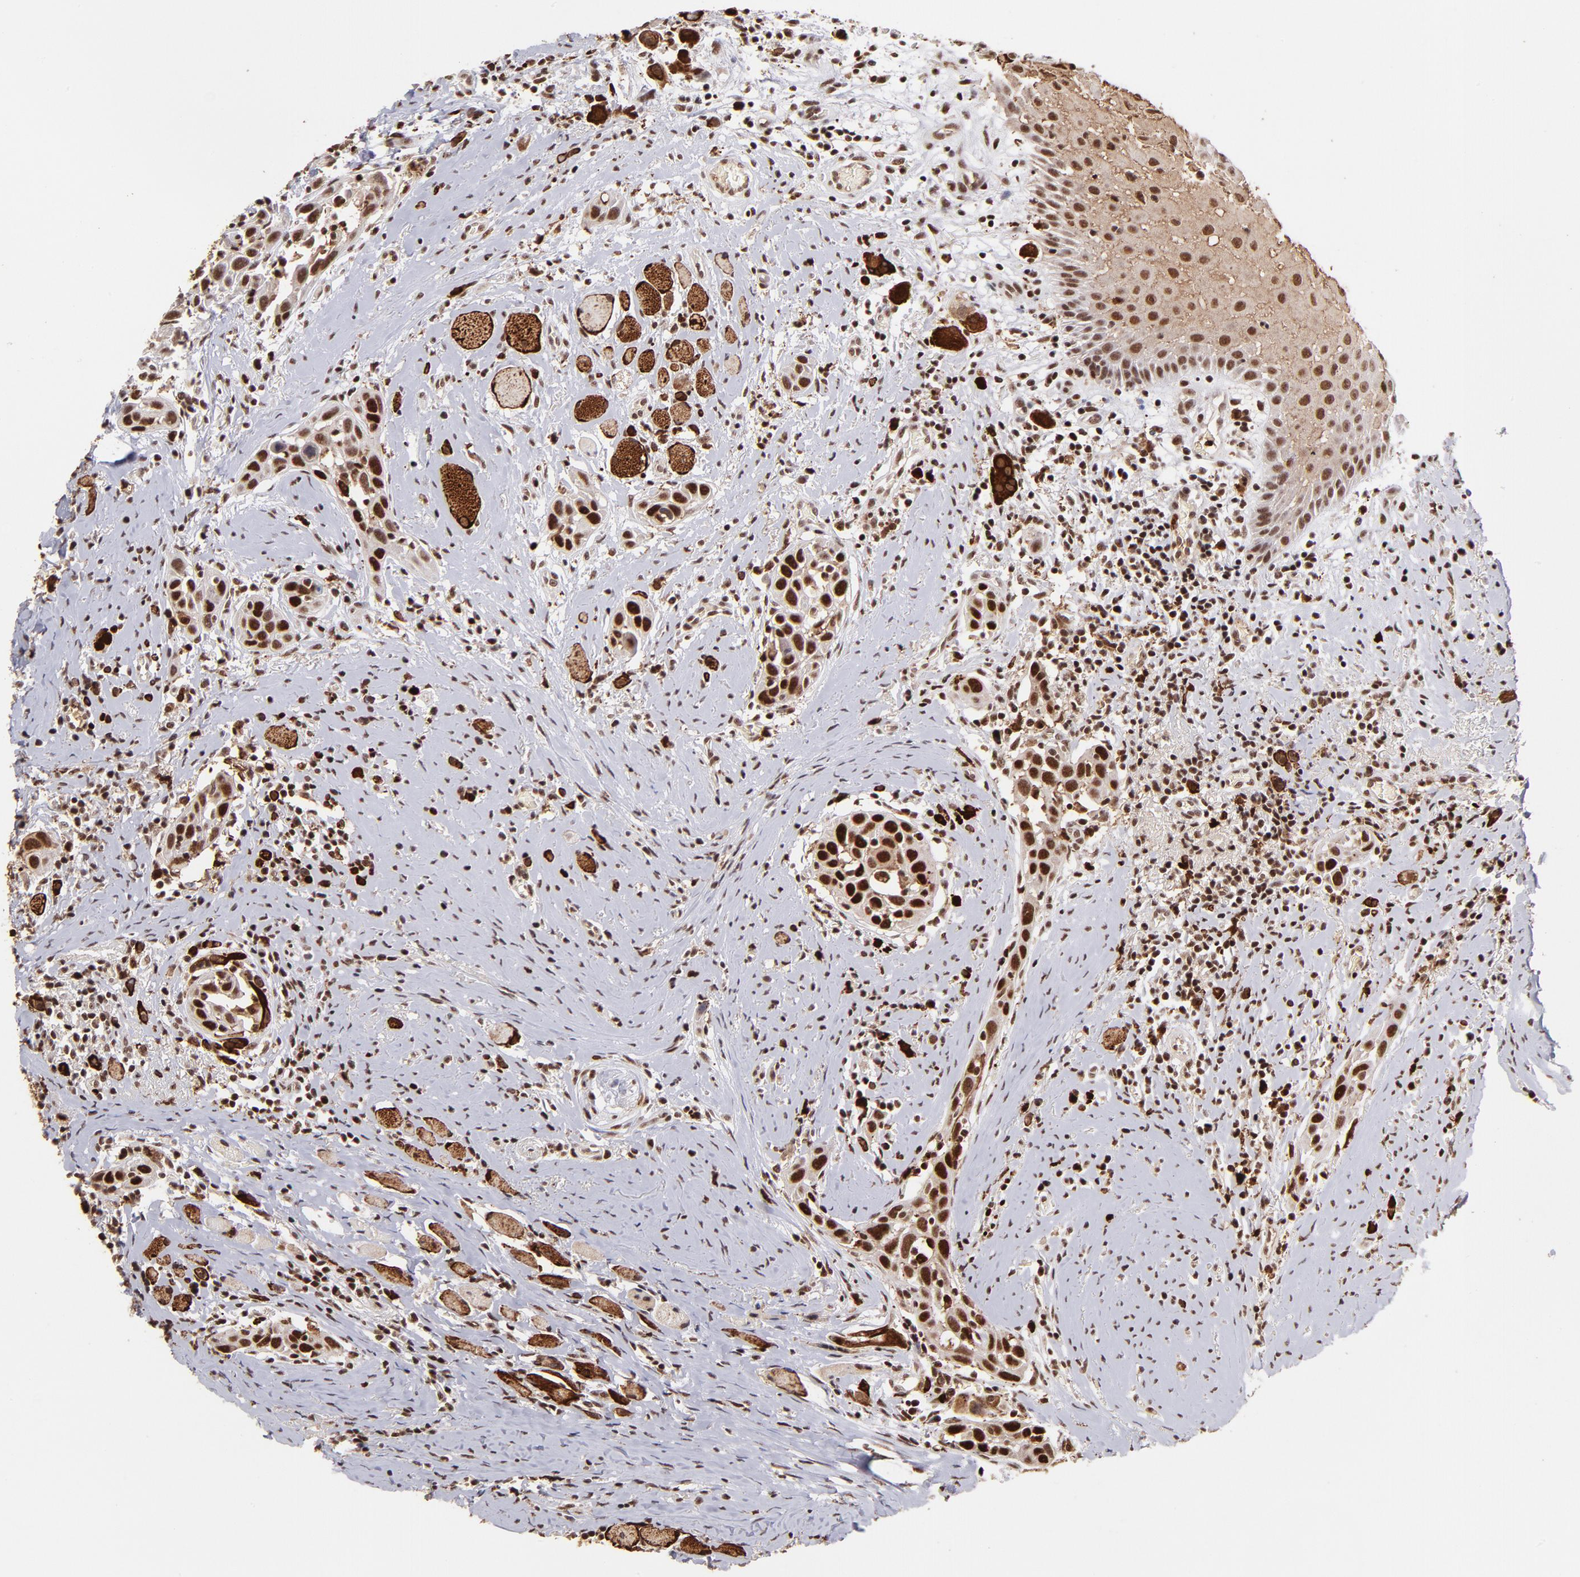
{"staining": {"intensity": "strong", "quantity": ">75%", "location": "cytoplasmic/membranous,nuclear"}, "tissue": "head and neck cancer", "cell_type": "Tumor cells", "image_type": "cancer", "snomed": [{"axis": "morphology", "description": "Squamous cell carcinoma, NOS"}, {"axis": "topography", "description": "Oral tissue"}, {"axis": "topography", "description": "Head-Neck"}], "caption": "Head and neck cancer tissue demonstrates strong cytoplasmic/membranous and nuclear positivity in about >75% of tumor cells, visualized by immunohistochemistry.", "gene": "ZFX", "patient": {"sex": "female", "age": 50}}